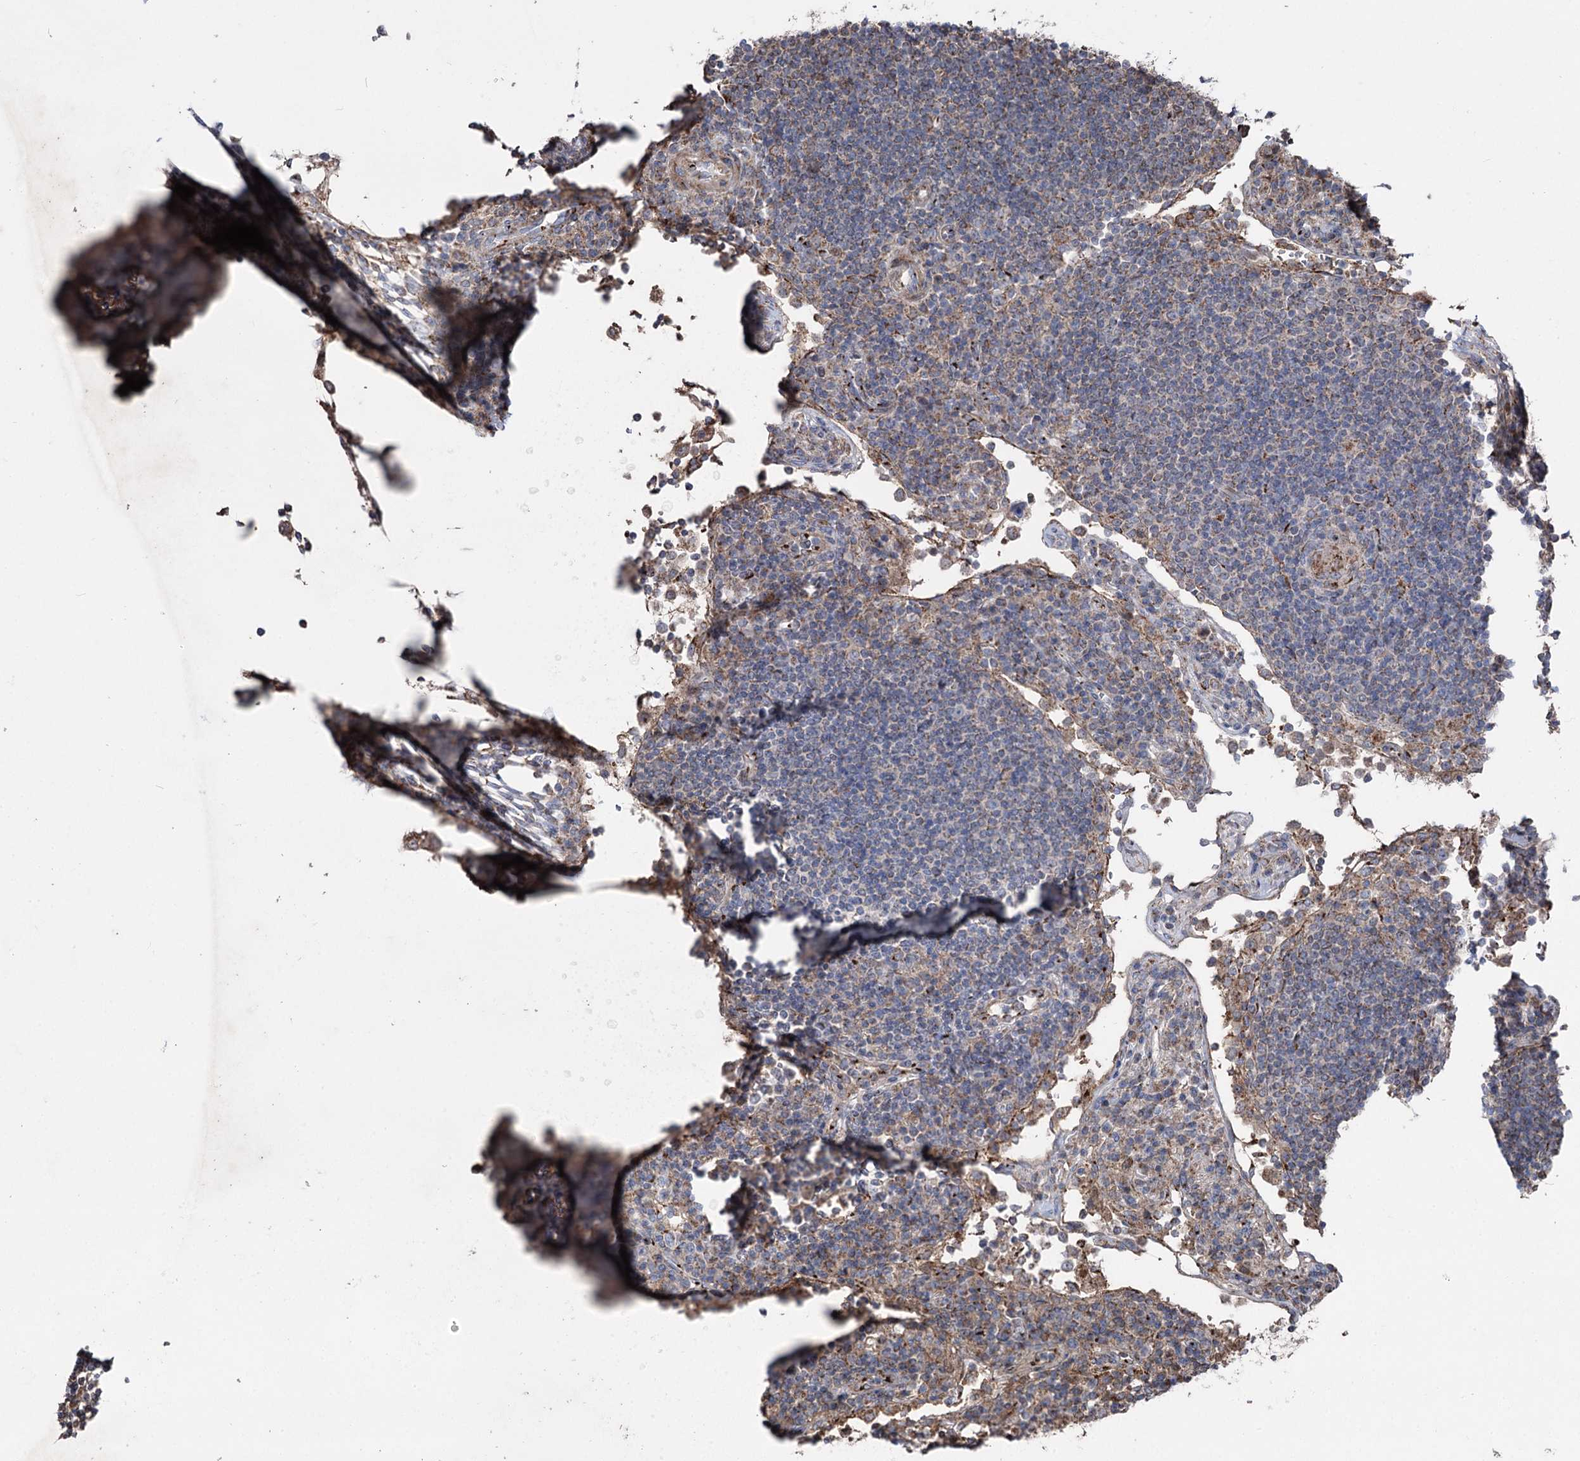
{"staining": {"intensity": "moderate", "quantity": "<25%", "location": "cytoplasmic/membranous"}, "tissue": "lymph node", "cell_type": "Non-germinal center cells", "image_type": "normal", "snomed": [{"axis": "morphology", "description": "Normal tissue, NOS"}, {"axis": "topography", "description": "Lymph node"}], "caption": "Protein staining by IHC exhibits moderate cytoplasmic/membranous staining in approximately <25% of non-germinal center cells in benign lymph node.", "gene": "ARHGAP20", "patient": {"sex": "female", "age": 53}}